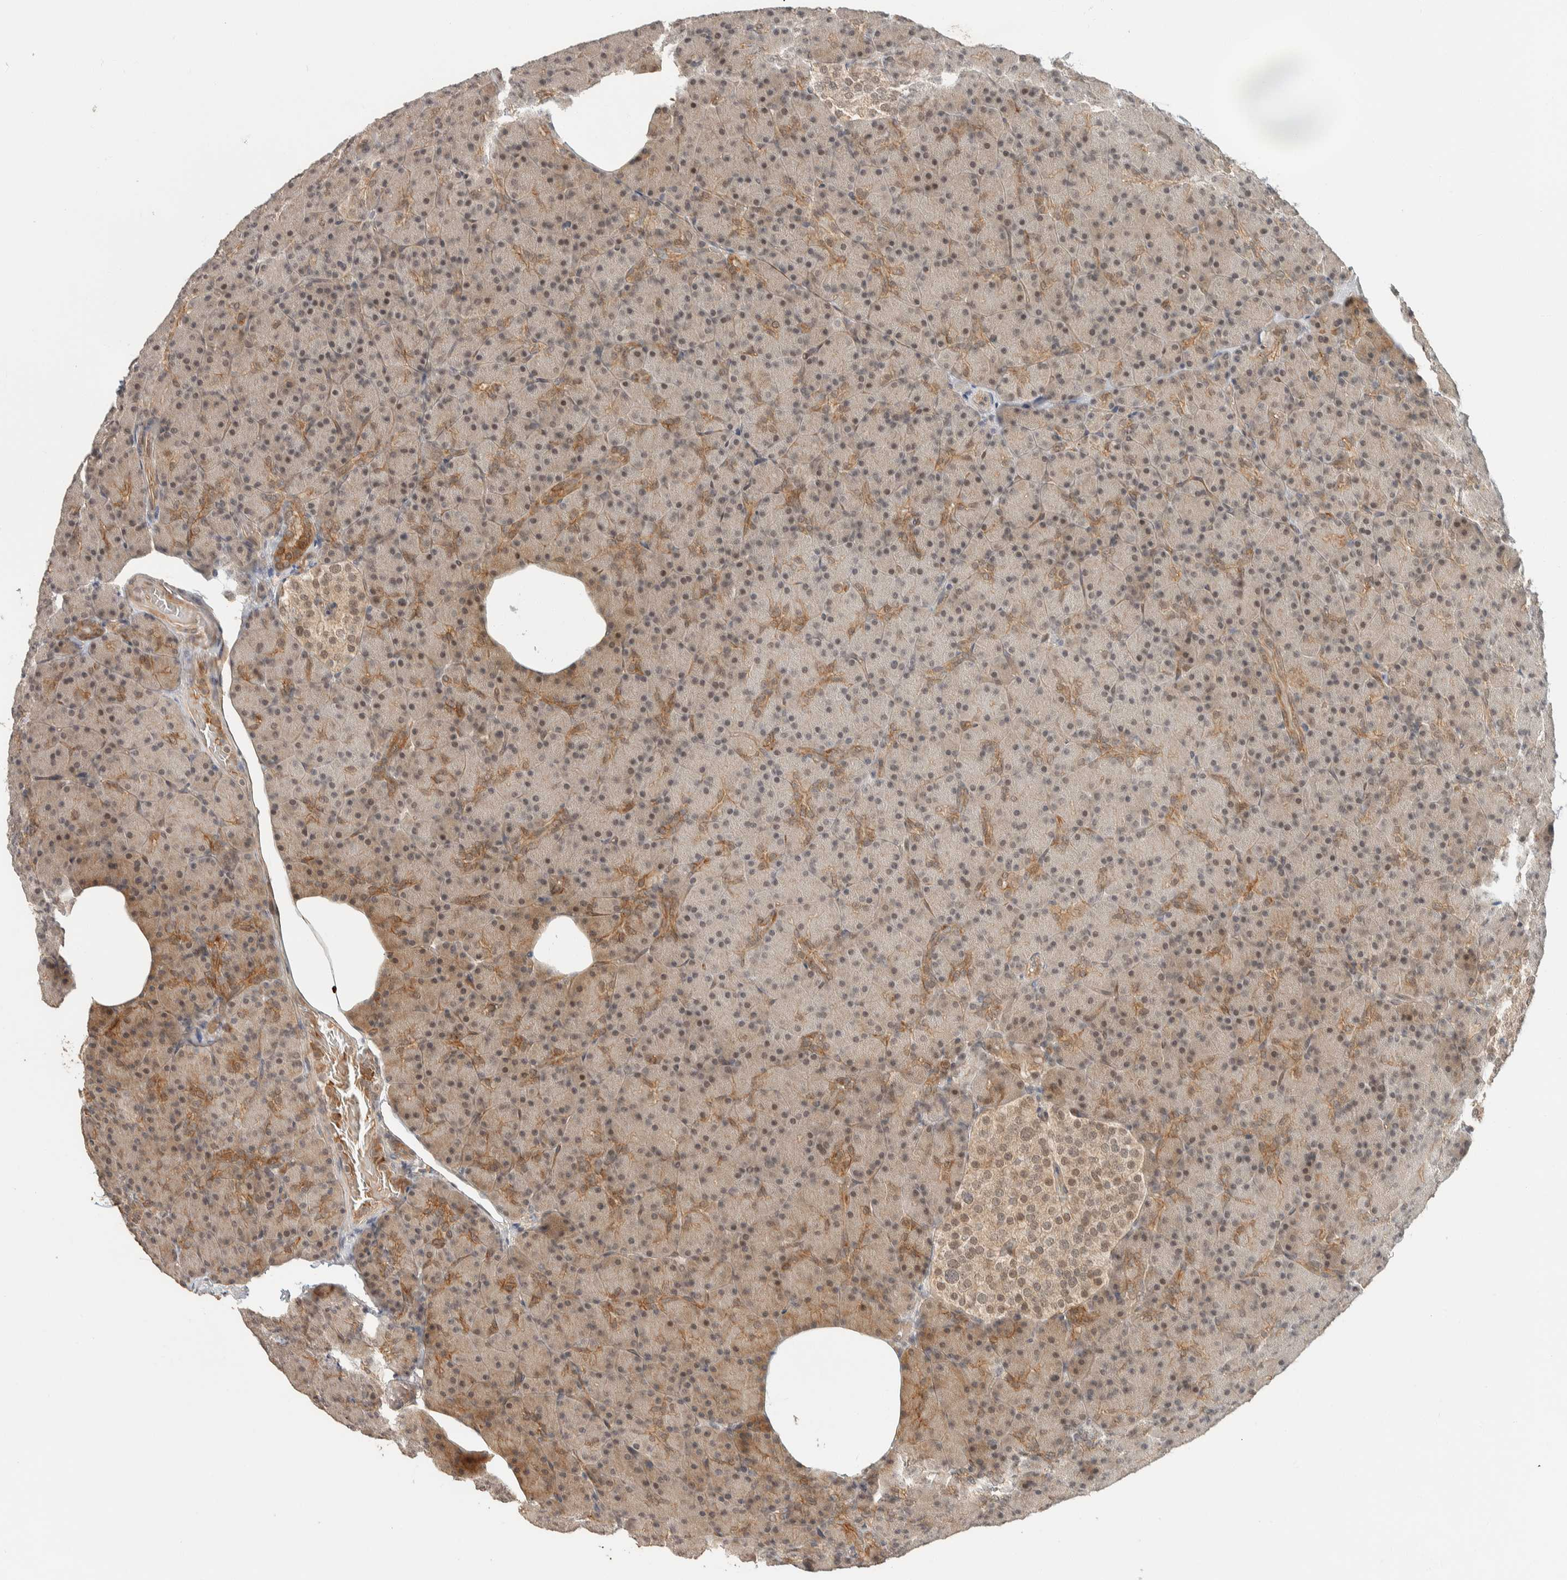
{"staining": {"intensity": "moderate", "quantity": "25%-75%", "location": "cytoplasmic/membranous"}, "tissue": "pancreas", "cell_type": "Exocrine glandular cells", "image_type": "normal", "snomed": [{"axis": "morphology", "description": "Normal tissue, NOS"}, {"axis": "topography", "description": "Pancreas"}], "caption": "IHC staining of unremarkable pancreas, which demonstrates medium levels of moderate cytoplasmic/membranous staining in about 25%-75% of exocrine glandular cells indicating moderate cytoplasmic/membranous protein staining. The staining was performed using DAB (brown) for protein detection and nuclei were counterstained in hematoxylin (blue).", "gene": "ZBTB2", "patient": {"sex": "female", "age": 43}}